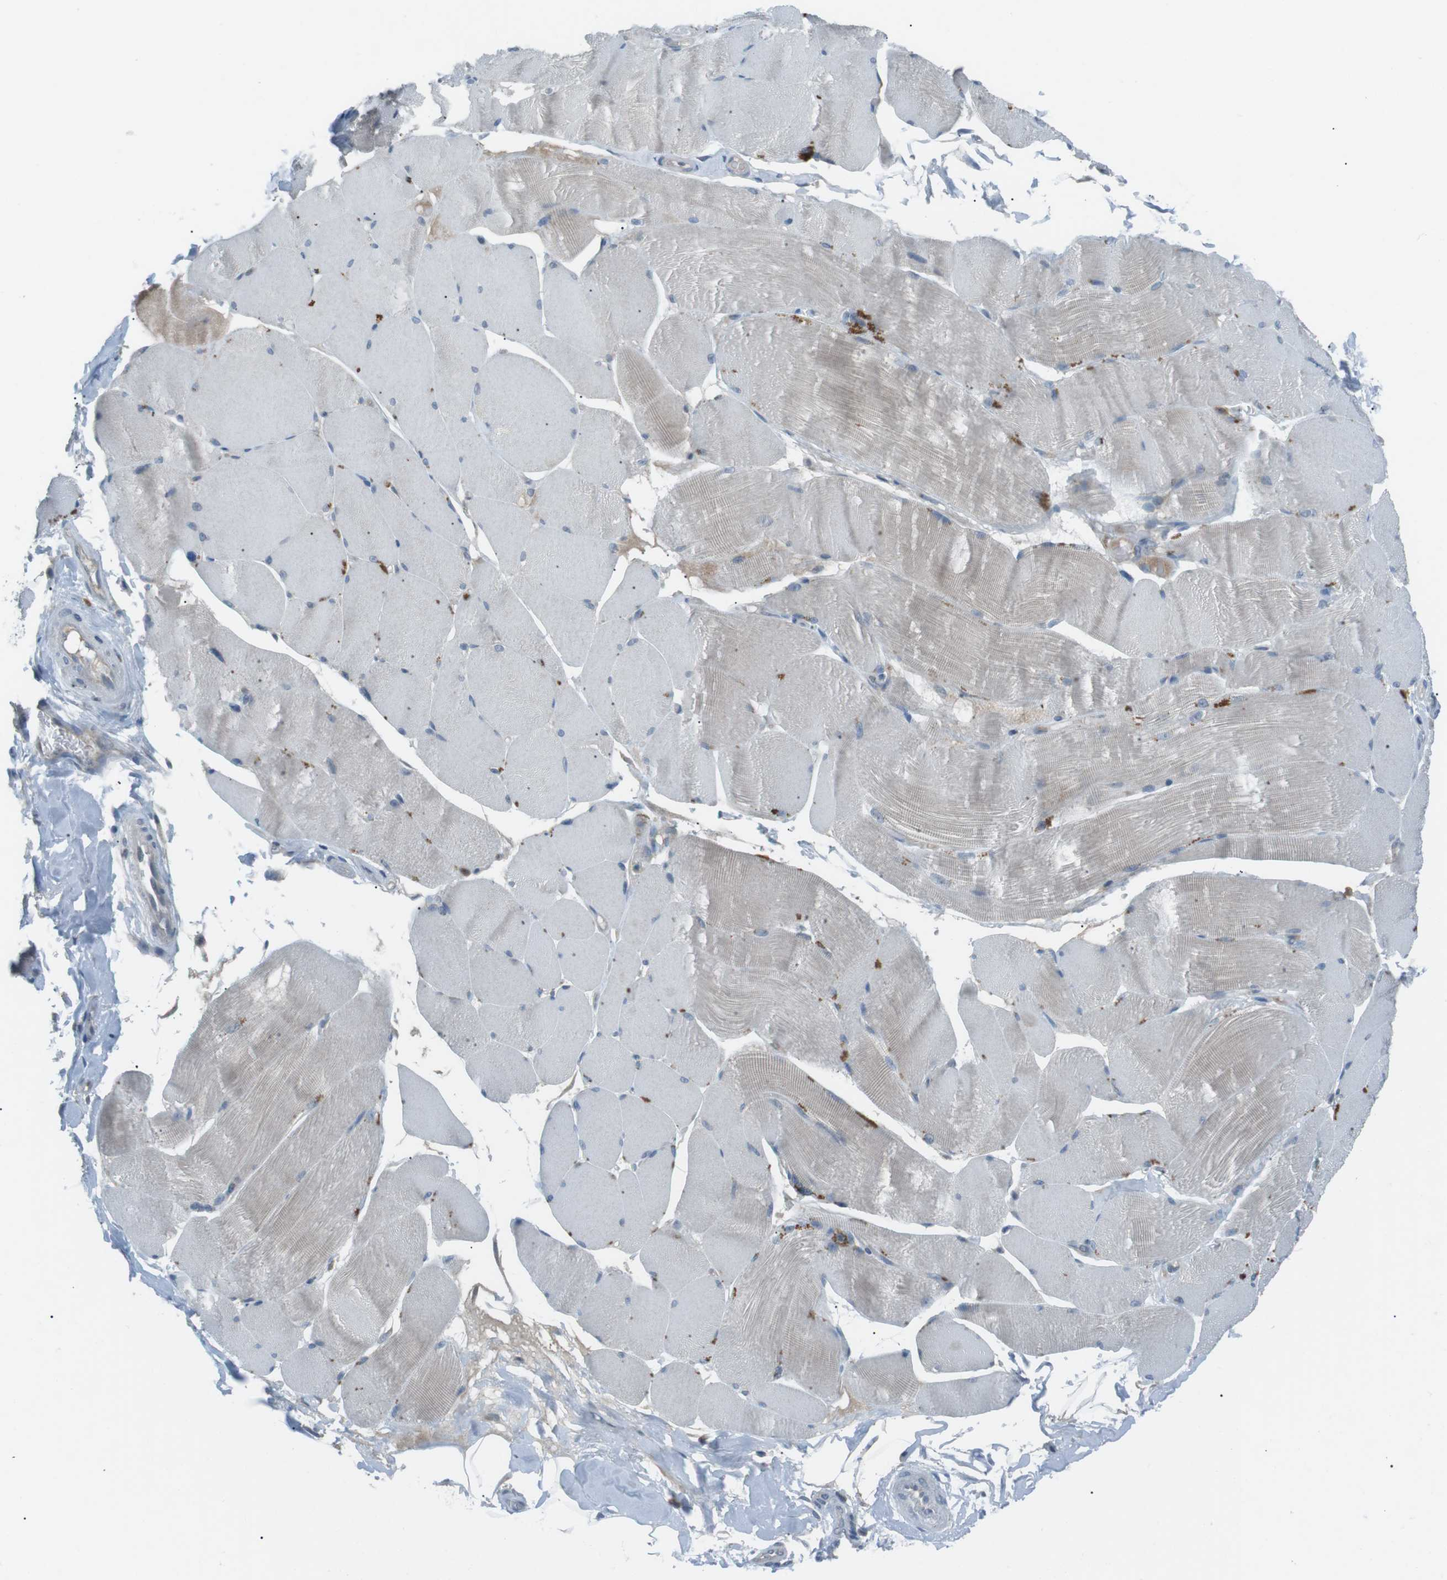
{"staining": {"intensity": "moderate", "quantity": "<25%", "location": "cytoplasmic/membranous"}, "tissue": "skeletal muscle", "cell_type": "Myocytes", "image_type": "normal", "snomed": [{"axis": "morphology", "description": "Normal tissue, NOS"}, {"axis": "topography", "description": "Skin"}, {"axis": "topography", "description": "Skeletal muscle"}], "caption": "Immunohistochemical staining of benign human skeletal muscle shows <25% levels of moderate cytoplasmic/membranous protein staining in about <25% of myocytes. Nuclei are stained in blue.", "gene": "FCRLA", "patient": {"sex": "male", "age": 83}}